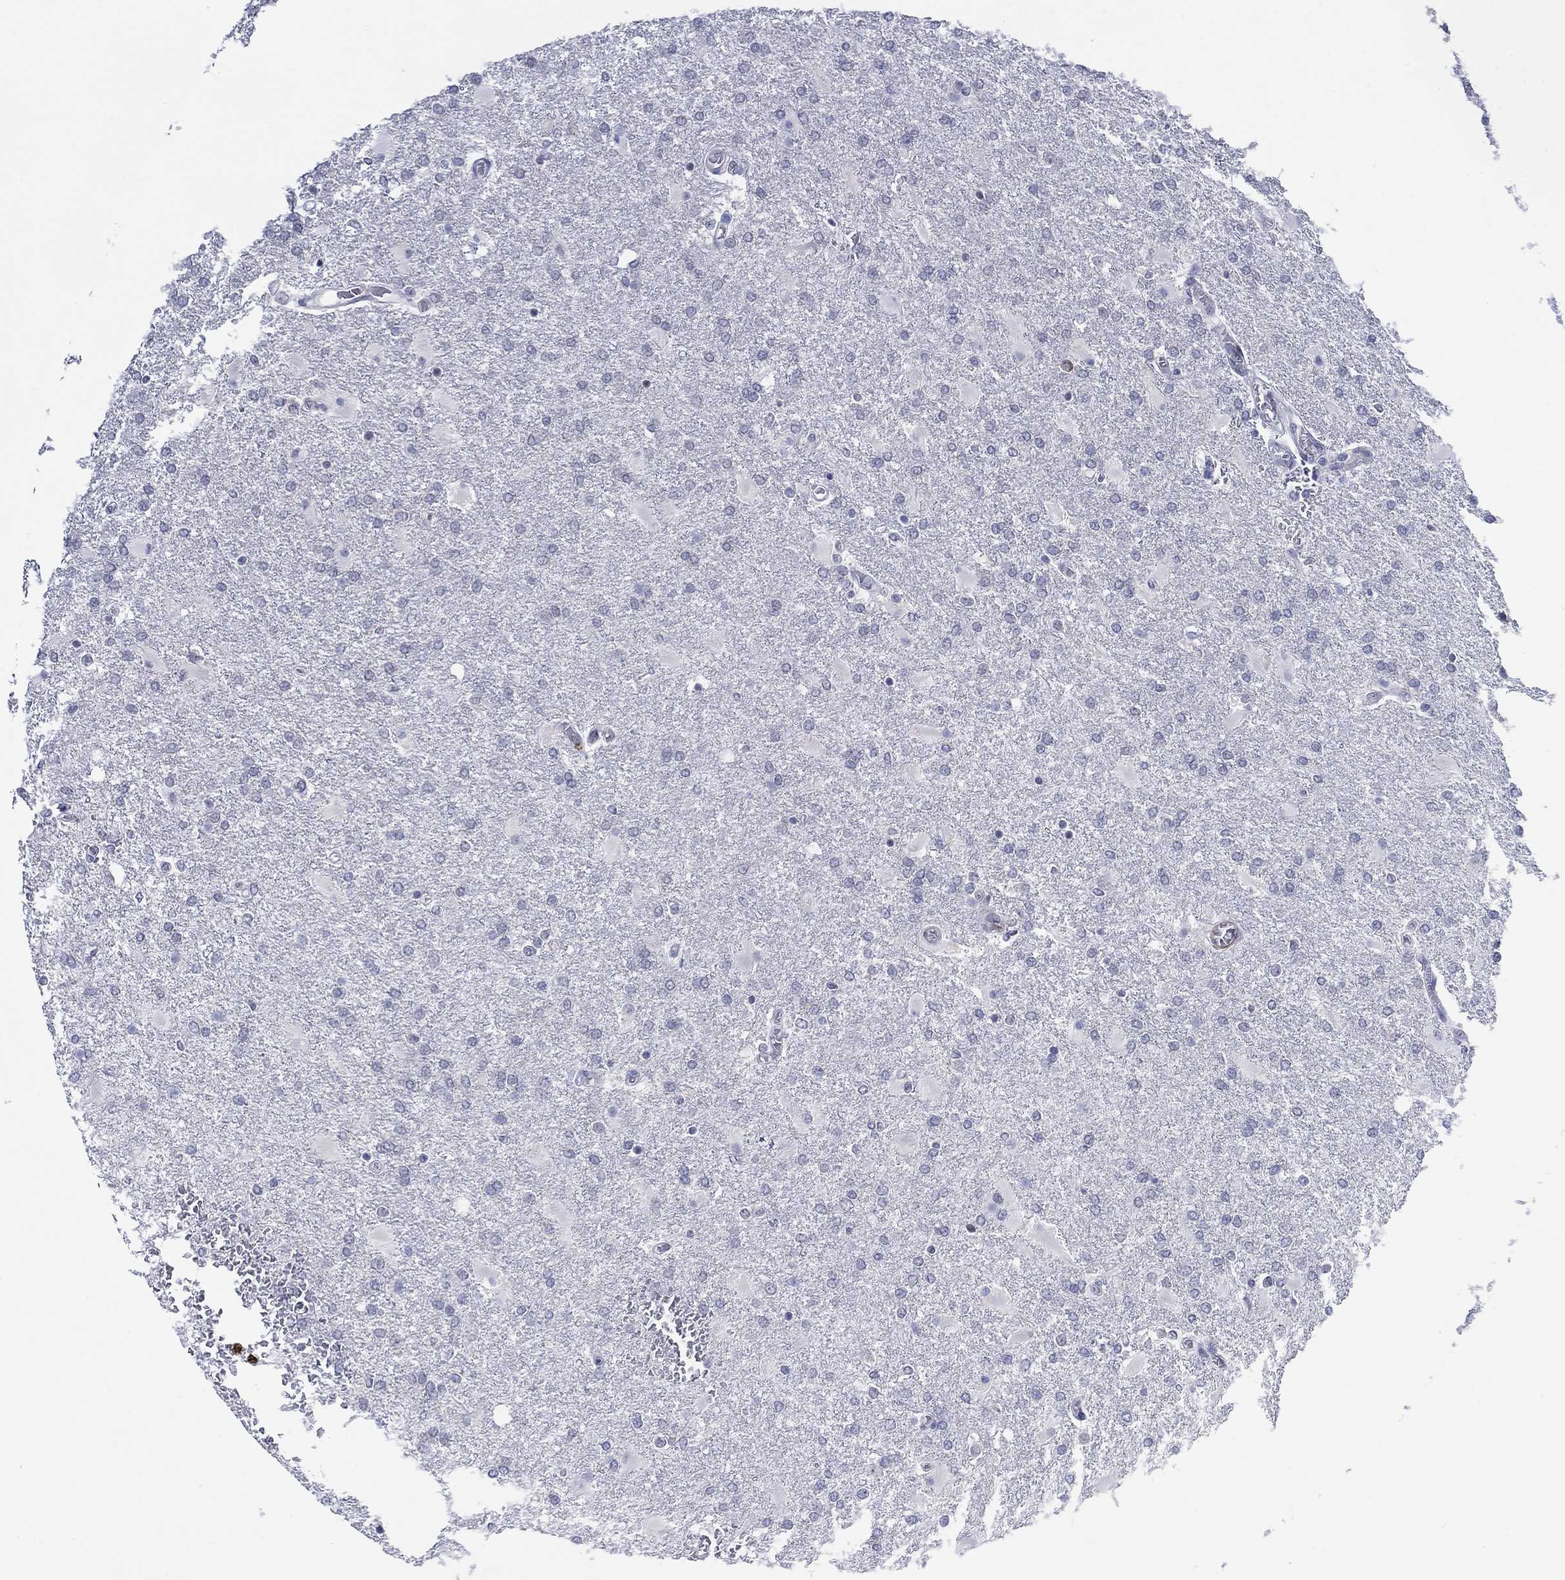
{"staining": {"intensity": "negative", "quantity": "none", "location": "none"}, "tissue": "glioma", "cell_type": "Tumor cells", "image_type": "cancer", "snomed": [{"axis": "morphology", "description": "Glioma, malignant, High grade"}, {"axis": "topography", "description": "Cerebral cortex"}], "caption": "High power microscopy histopathology image of an IHC image of glioma, revealing no significant positivity in tumor cells. (IHC, brightfield microscopy, high magnification).", "gene": "MTRFR", "patient": {"sex": "male", "age": 79}}